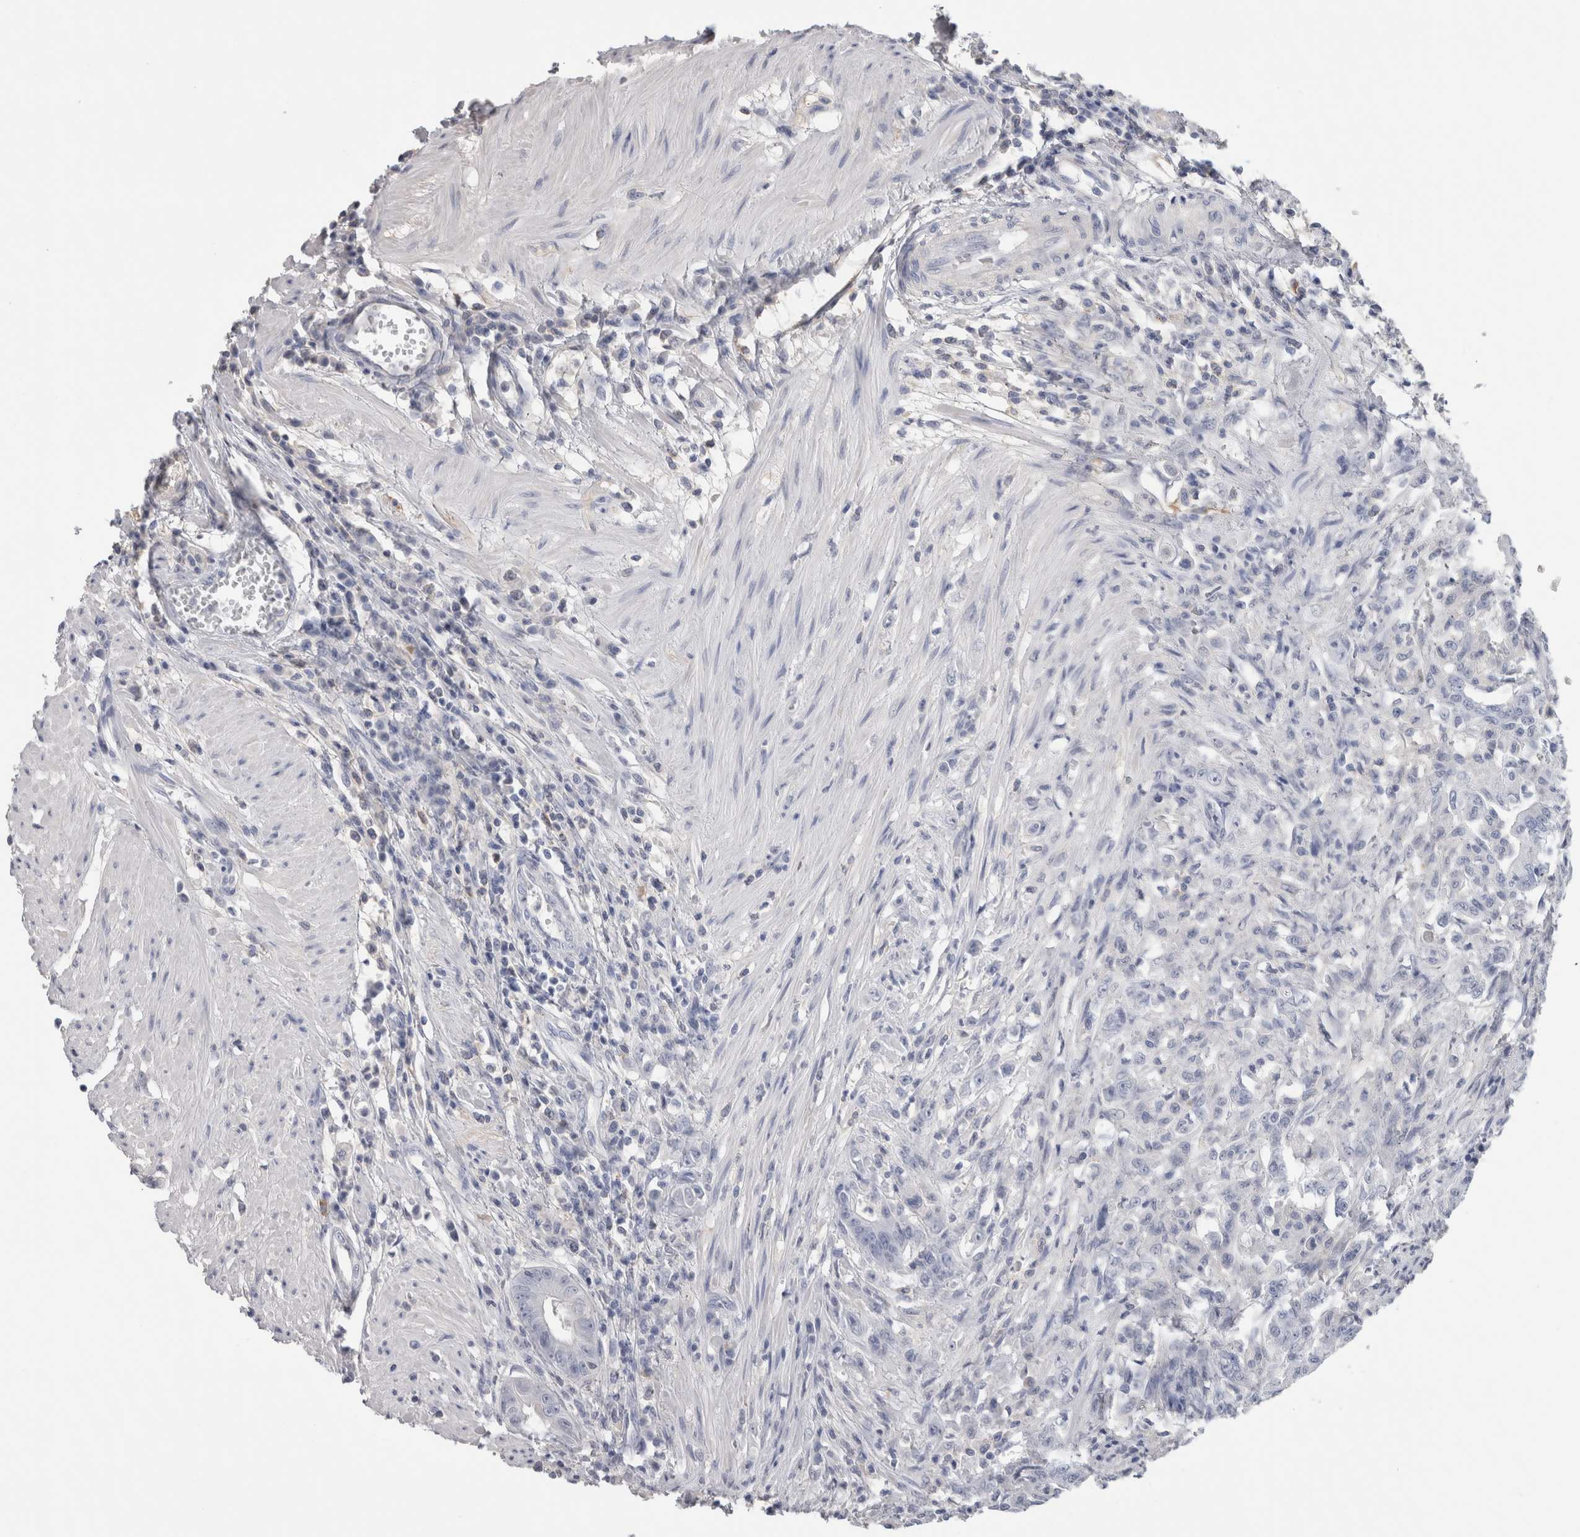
{"staining": {"intensity": "negative", "quantity": "none", "location": "none"}, "tissue": "colorectal cancer", "cell_type": "Tumor cells", "image_type": "cancer", "snomed": [{"axis": "morphology", "description": "Adenoma, NOS"}, {"axis": "morphology", "description": "Adenocarcinoma, NOS"}, {"axis": "topography", "description": "Colon"}], "caption": "An IHC histopathology image of colorectal adenoma is shown. There is no staining in tumor cells of colorectal adenoma.", "gene": "SCRN1", "patient": {"sex": "male", "age": 79}}